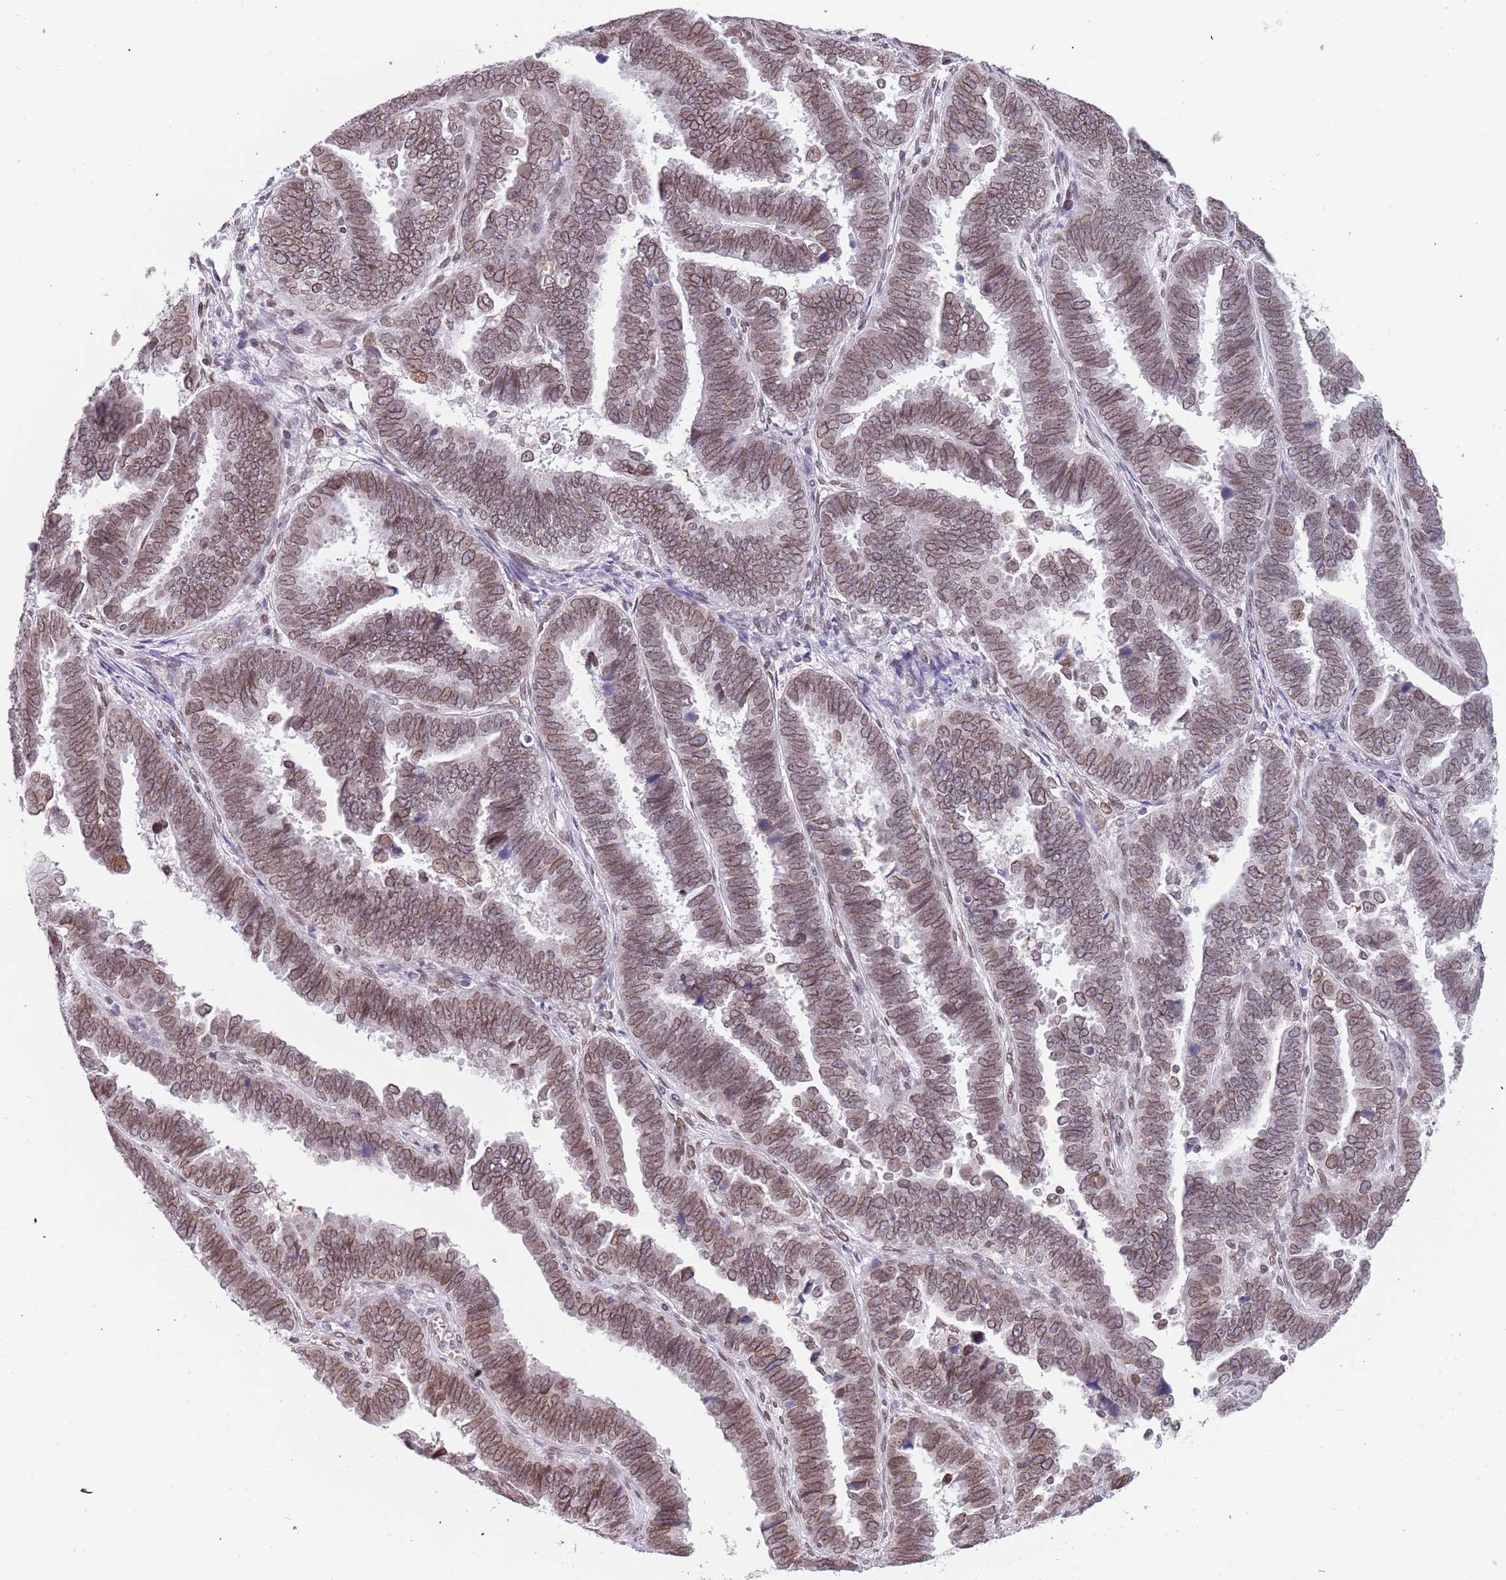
{"staining": {"intensity": "moderate", "quantity": ">75%", "location": "cytoplasmic/membranous,nuclear"}, "tissue": "endometrial cancer", "cell_type": "Tumor cells", "image_type": "cancer", "snomed": [{"axis": "morphology", "description": "Adenocarcinoma, NOS"}, {"axis": "topography", "description": "Endometrium"}], "caption": "Protein analysis of adenocarcinoma (endometrial) tissue displays moderate cytoplasmic/membranous and nuclear staining in about >75% of tumor cells. (DAB IHC with brightfield microscopy, high magnification).", "gene": "KLHDC2", "patient": {"sex": "female", "age": 75}}